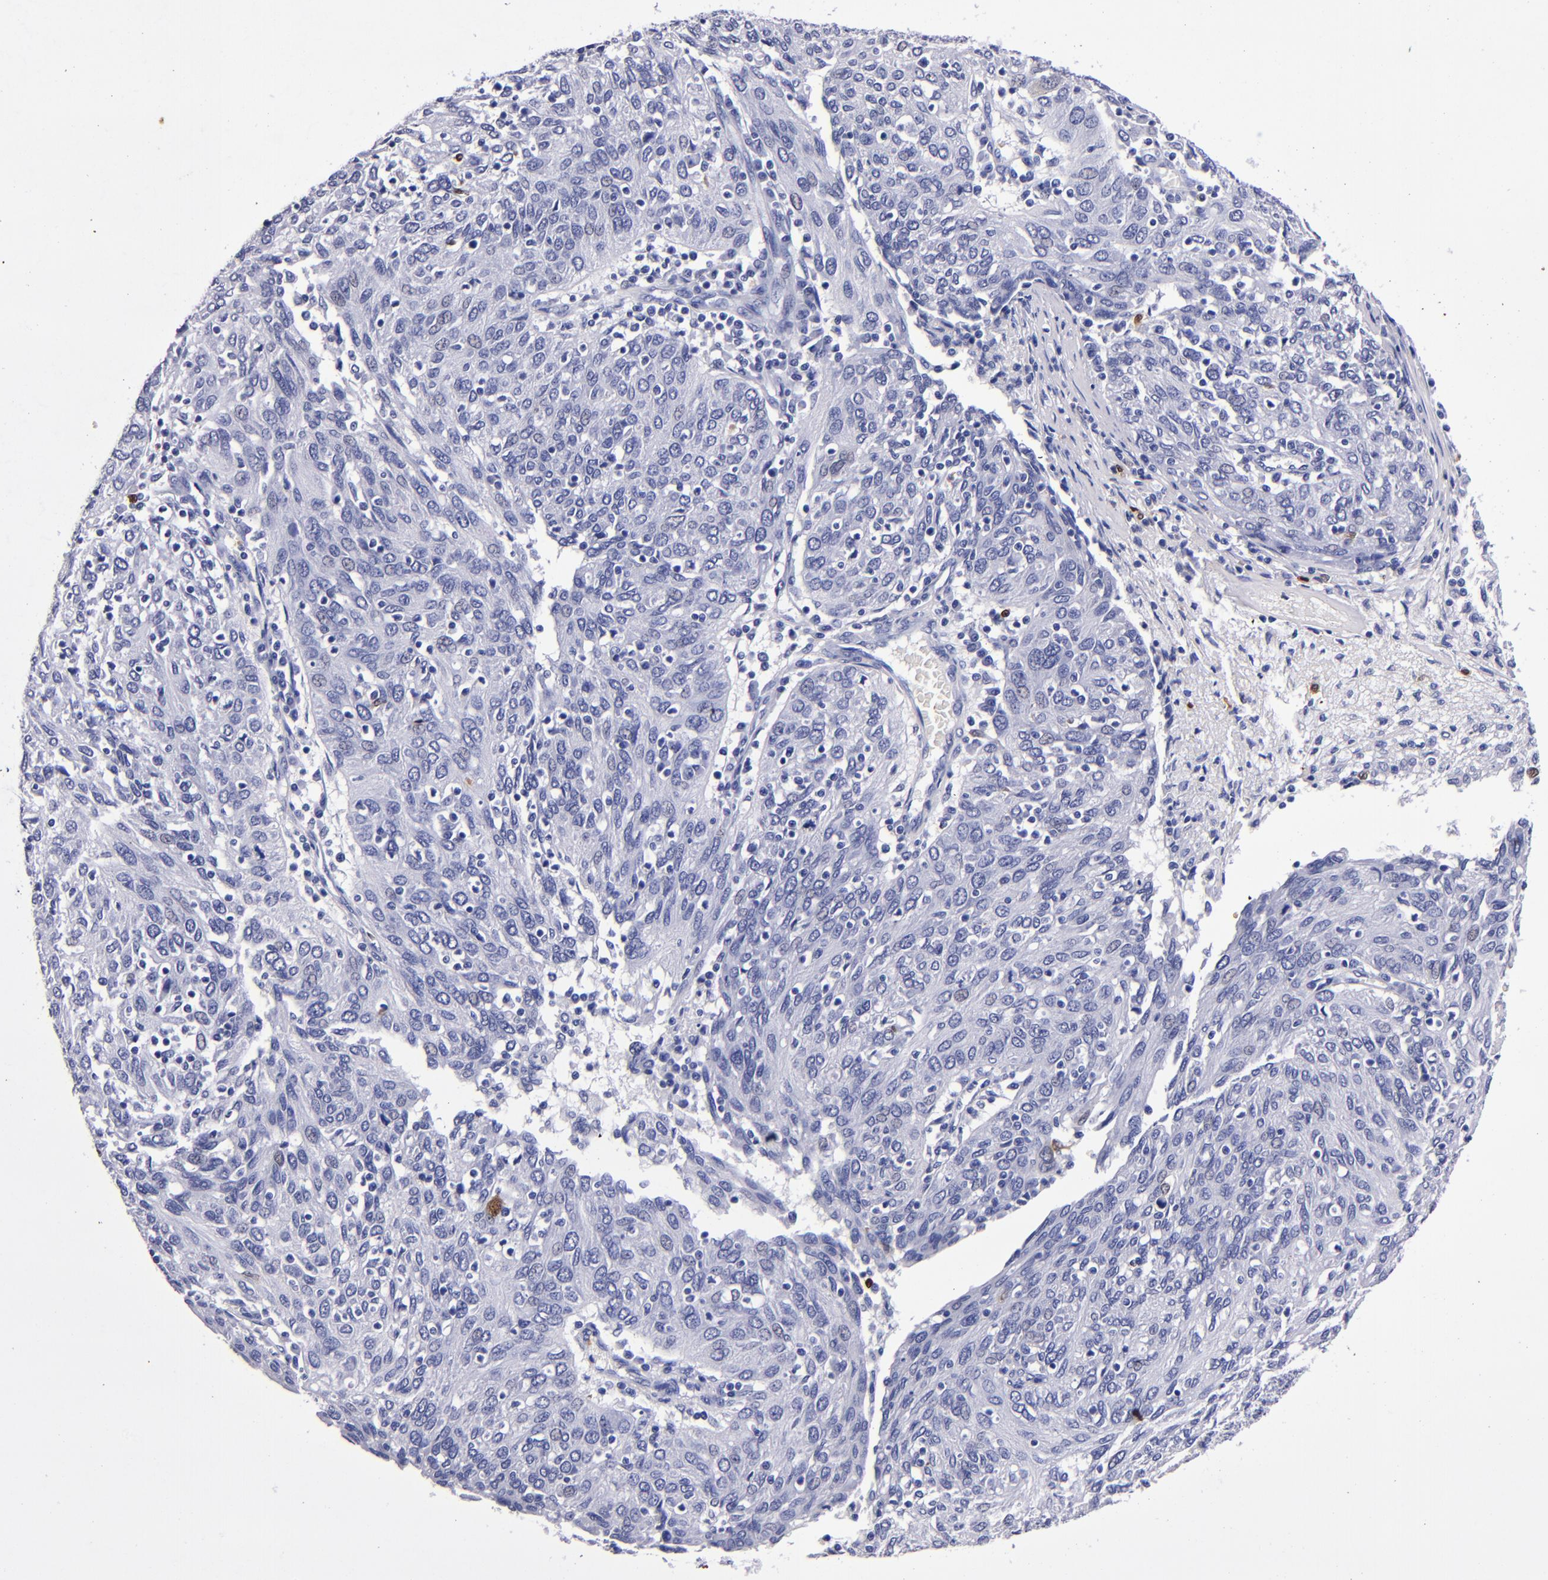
{"staining": {"intensity": "negative", "quantity": "none", "location": "none"}, "tissue": "ovarian cancer", "cell_type": "Tumor cells", "image_type": "cancer", "snomed": [{"axis": "morphology", "description": "Carcinoma, endometroid"}, {"axis": "topography", "description": "Ovary"}], "caption": "This is an IHC histopathology image of ovarian cancer (endometroid carcinoma). There is no positivity in tumor cells.", "gene": "S100A8", "patient": {"sex": "female", "age": 50}}